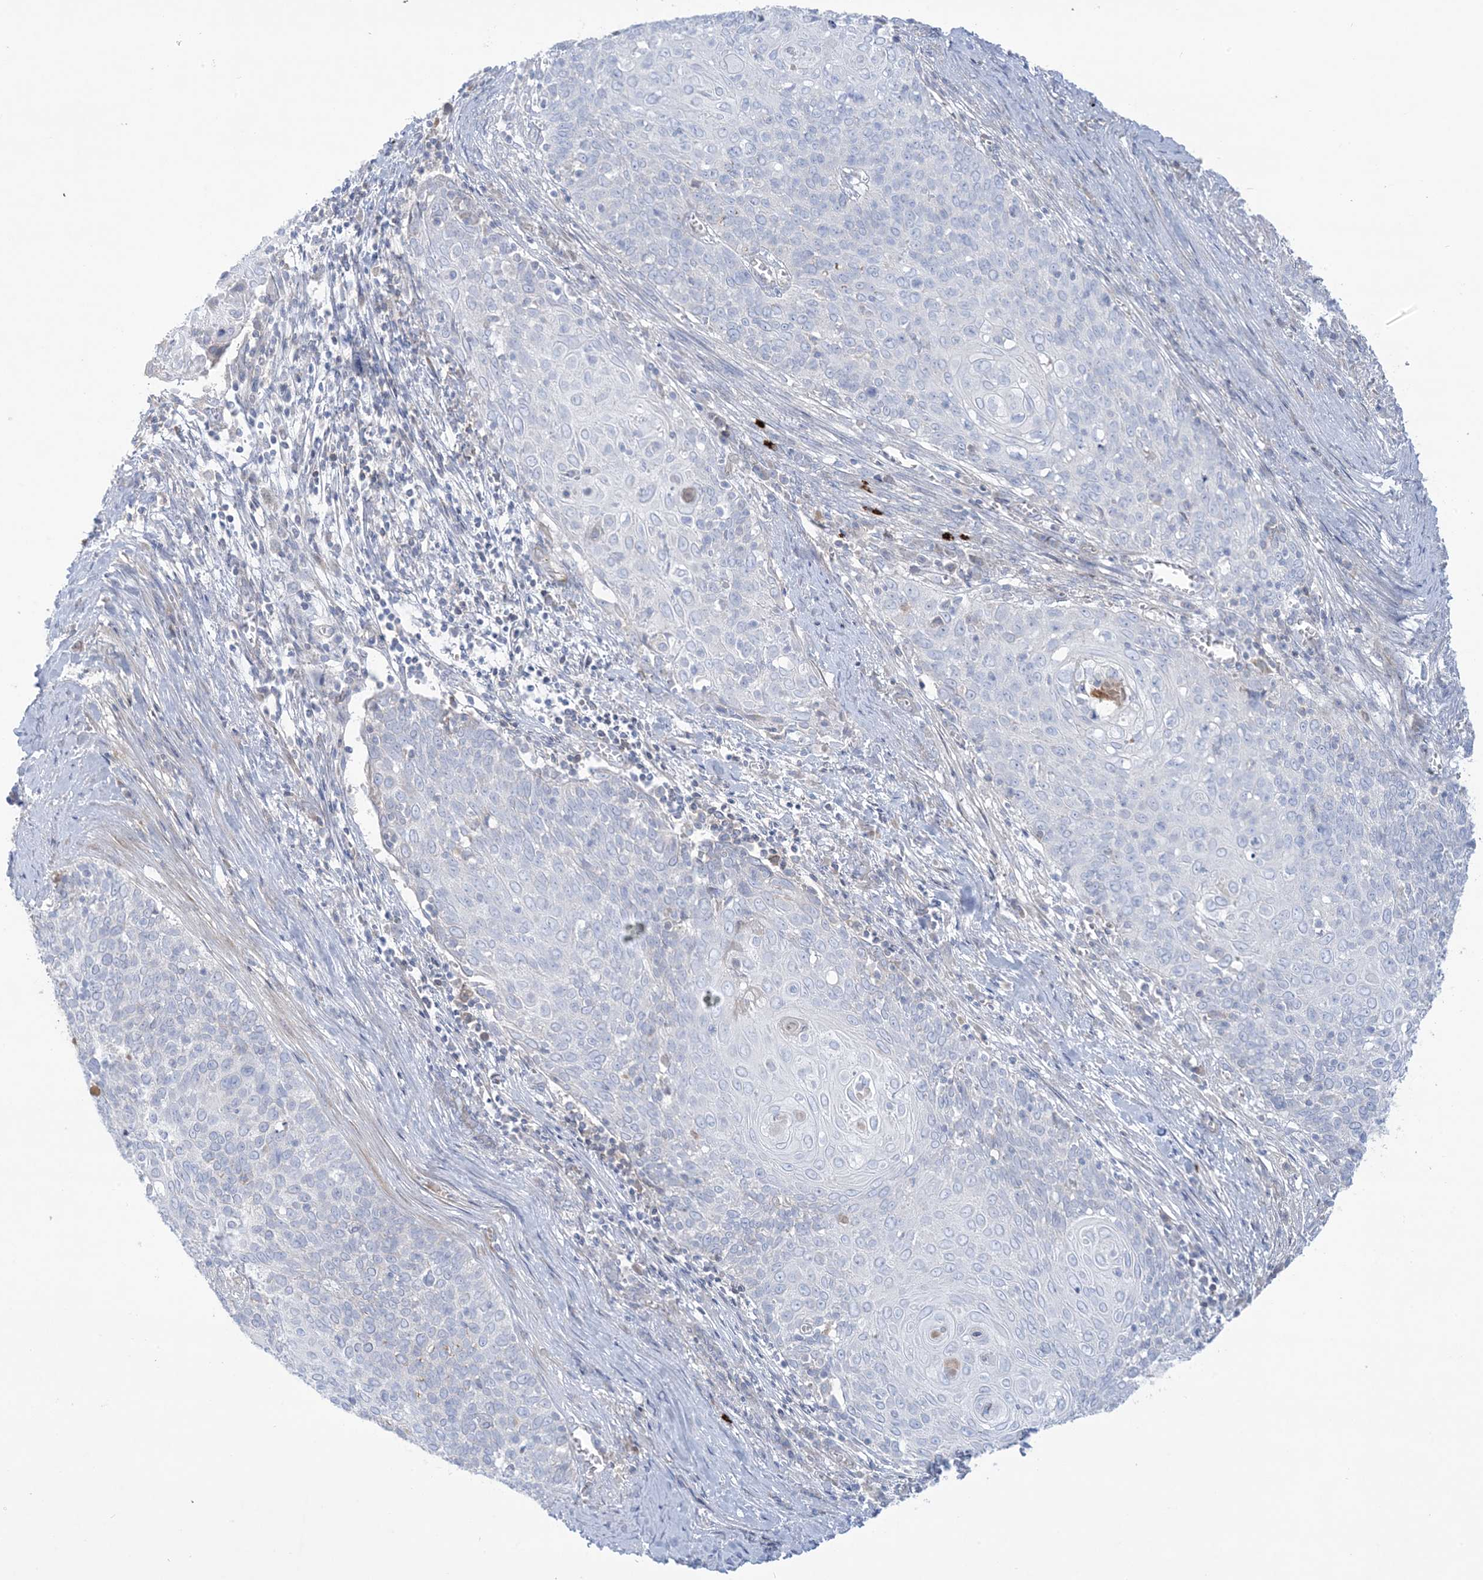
{"staining": {"intensity": "negative", "quantity": "none", "location": "none"}, "tissue": "cervical cancer", "cell_type": "Tumor cells", "image_type": "cancer", "snomed": [{"axis": "morphology", "description": "Squamous cell carcinoma, NOS"}, {"axis": "topography", "description": "Cervix"}], "caption": "Human cervical cancer stained for a protein using immunohistochemistry (IHC) reveals no staining in tumor cells.", "gene": "ATP11C", "patient": {"sex": "female", "age": 39}}